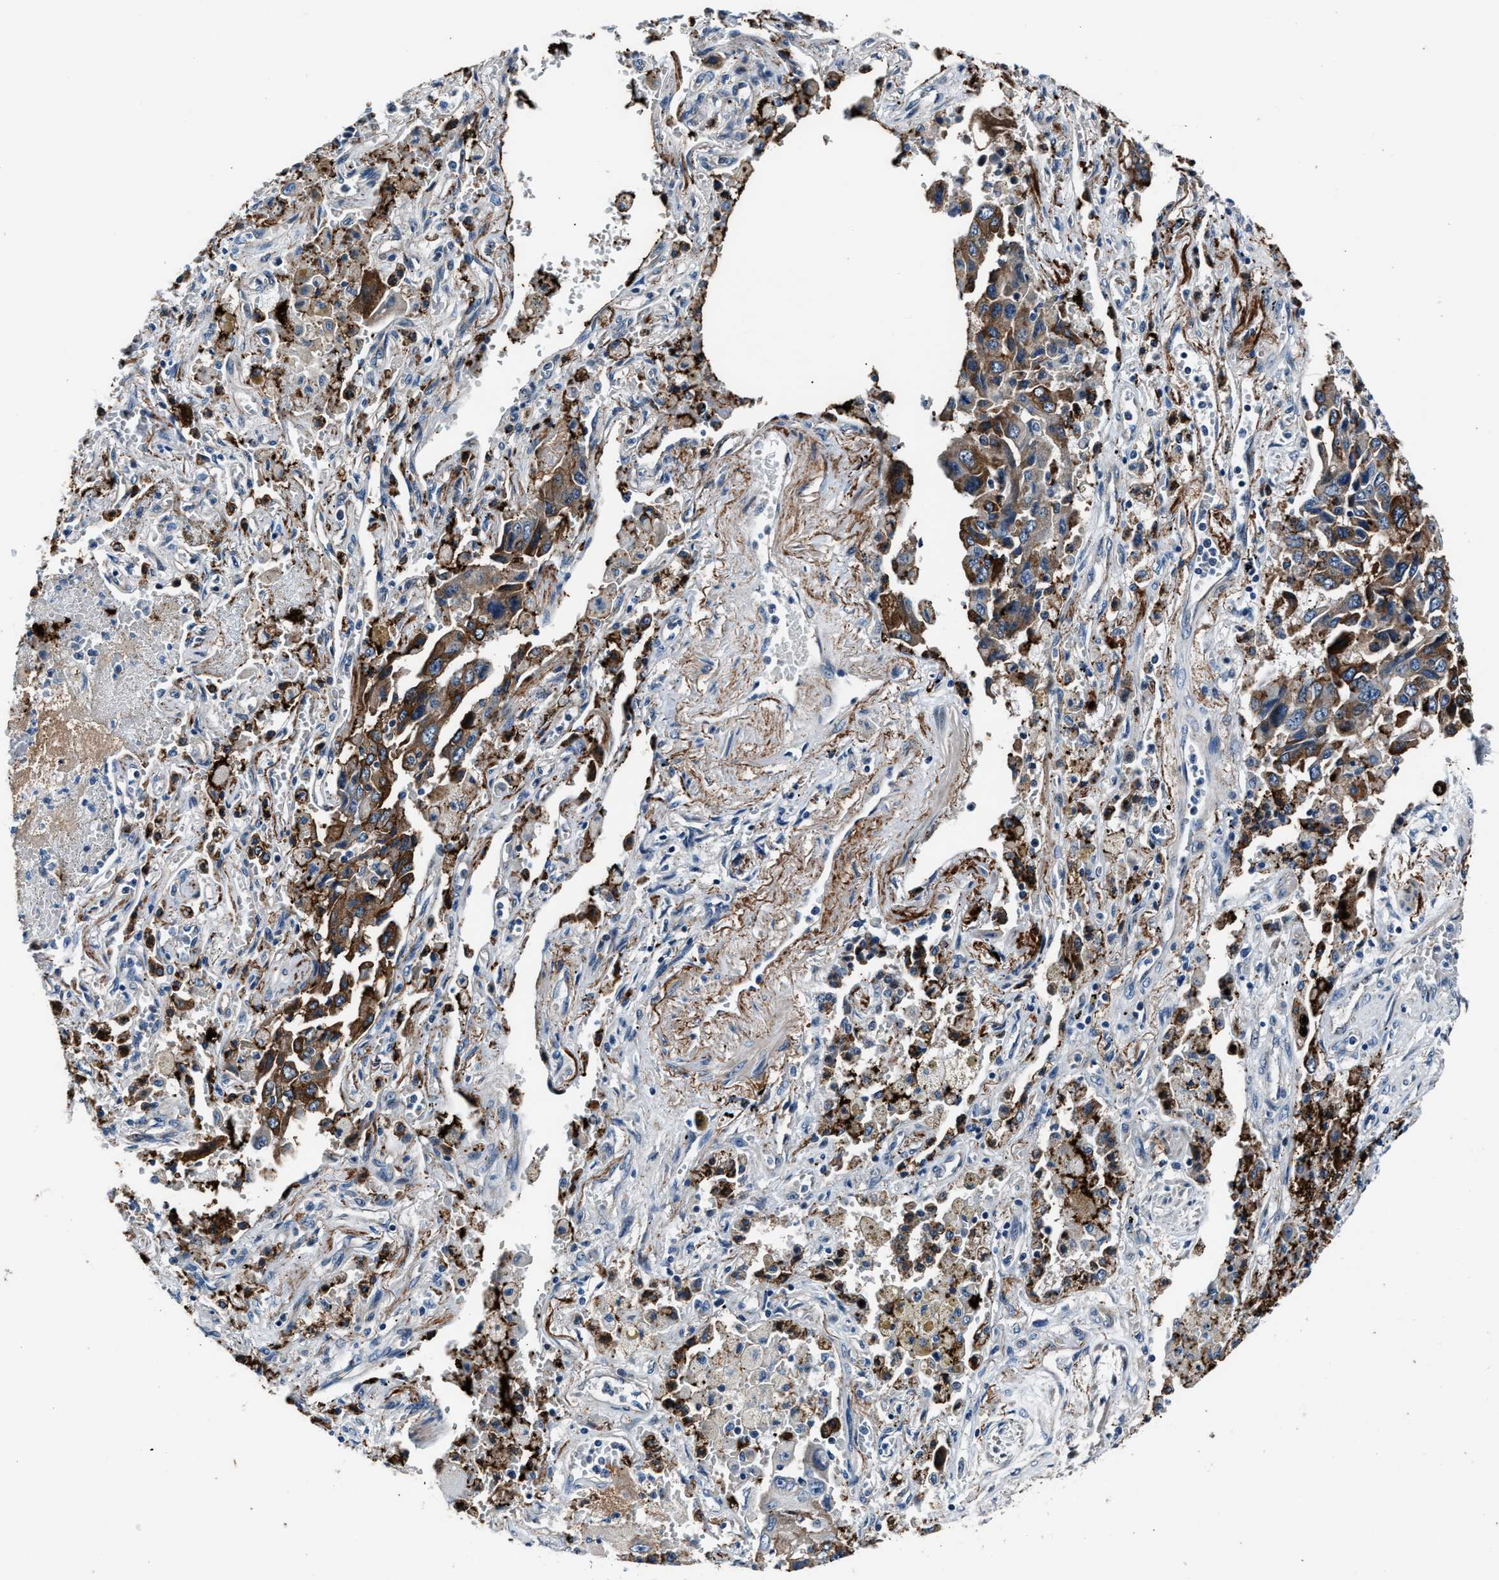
{"staining": {"intensity": "moderate", "quantity": ">75%", "location": "cytoplasmic/membranous"}, "tissue": "lung cancer", "cell_type": "Tumor cells", "image_type": "cancer", "snomed": [{"axis": "morphology", "description": "Adenocarcinoma, NOS"}, {"axis": "topography", "description": "Lung"}], "caption": "Human lung cancer (adenocarcinoma) stained with a brown dye displays moderate cytoplasmic/membranous positive positivity in approximately >75% of tumor cells.", "gene": "MPDZ", "patient": {"sex": "female", "age": 65}}